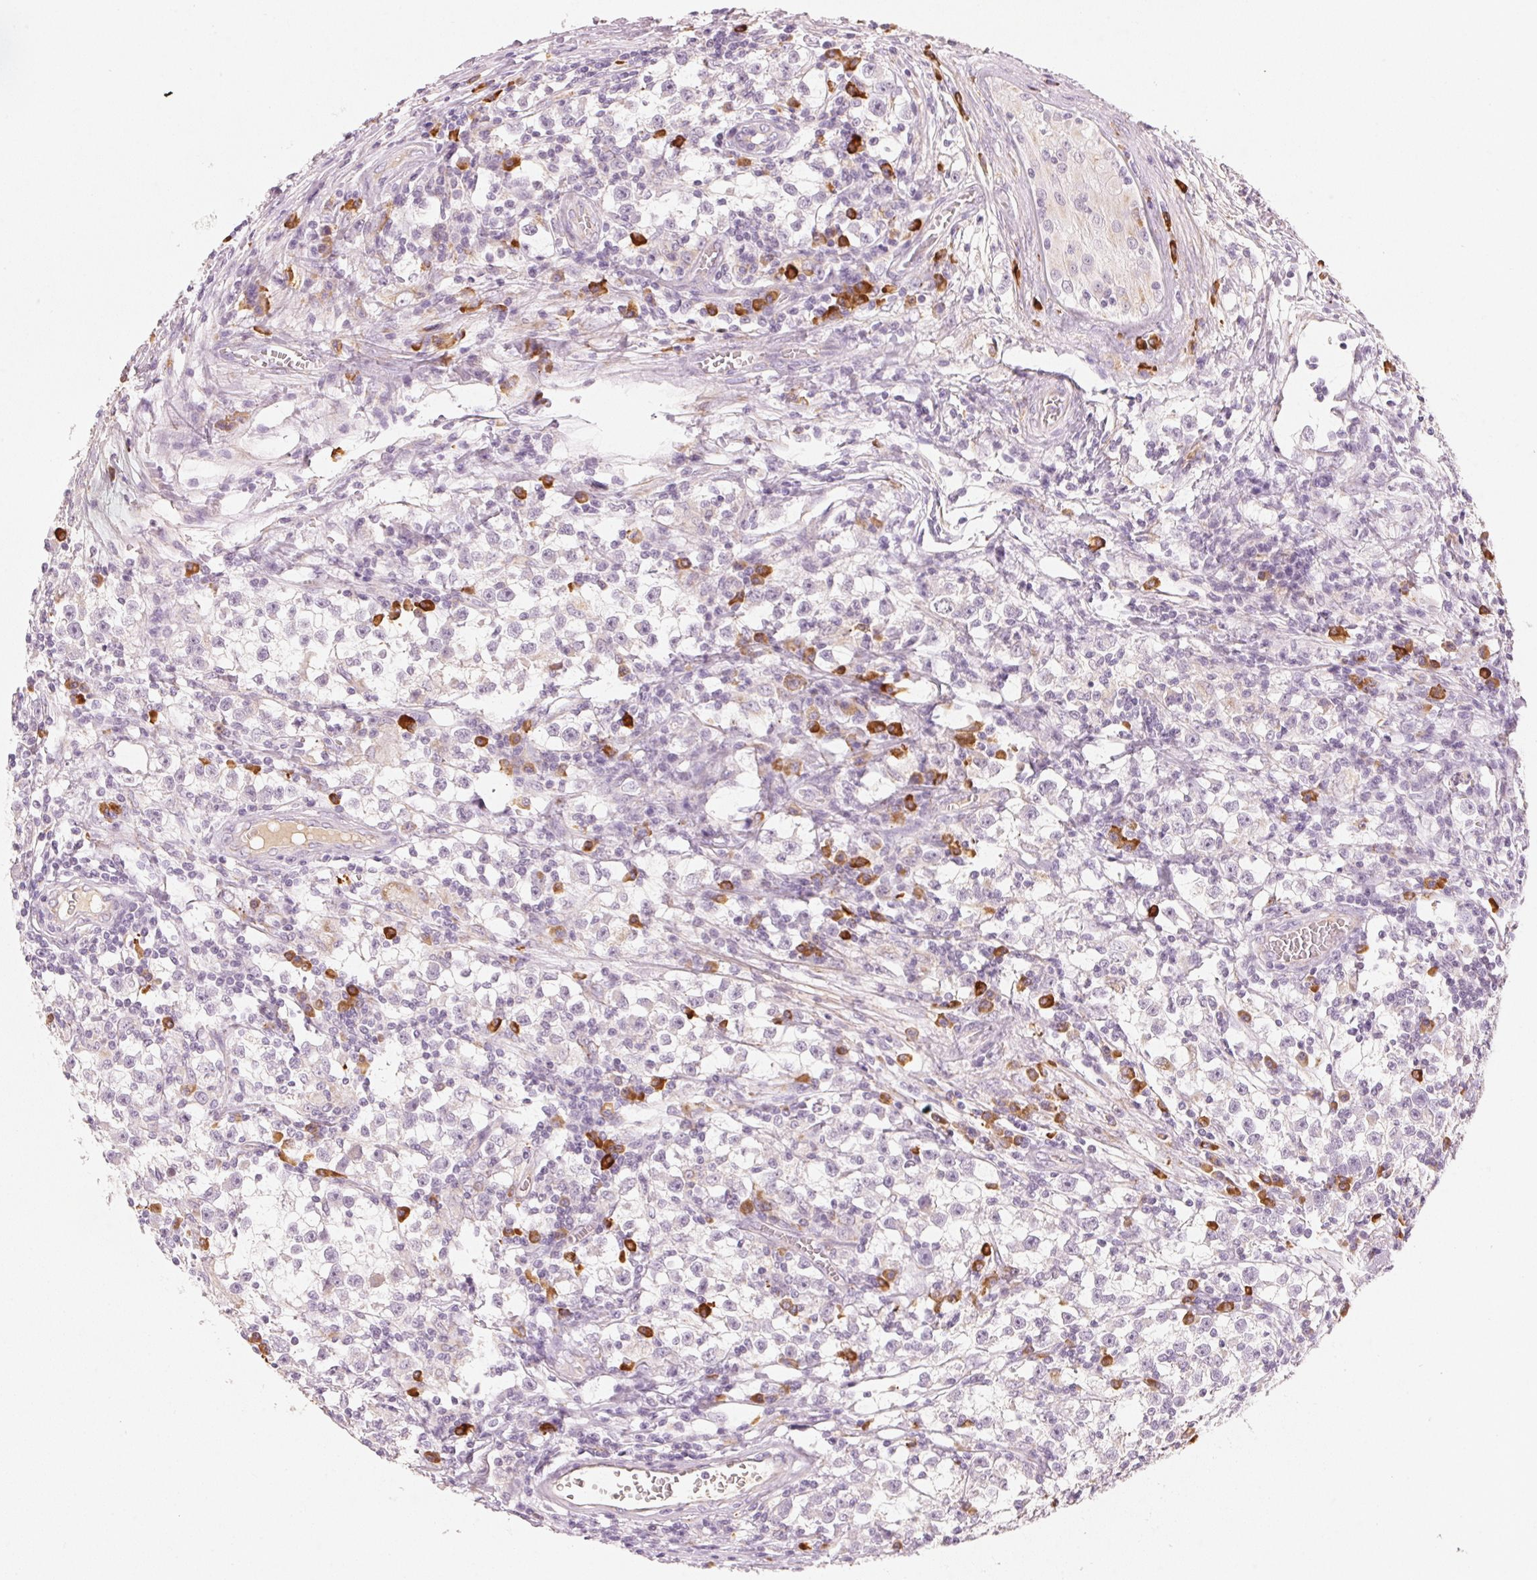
{"staining": {"intensity": "negative", "quantity": "none", "location": "none"}, "tissue": "testis cancer", "cell_type": "Tumor cells", "image_type": "cancer", "snomed": [{"axis": "morphology", "description": "Seminoma, NOS"}, {"axis": "topography", "description": "Testis"}], "caption": "Protein analysis of testis seminoma reveals no significant expression in tumor cells. Brightfield microscopy of immunohistochemistry stained with DAB (brown) and hematoxylin (blue), captured at high magnification.", "gene": "RMDN2", "patient": {"sex": "male", "age": 31}}